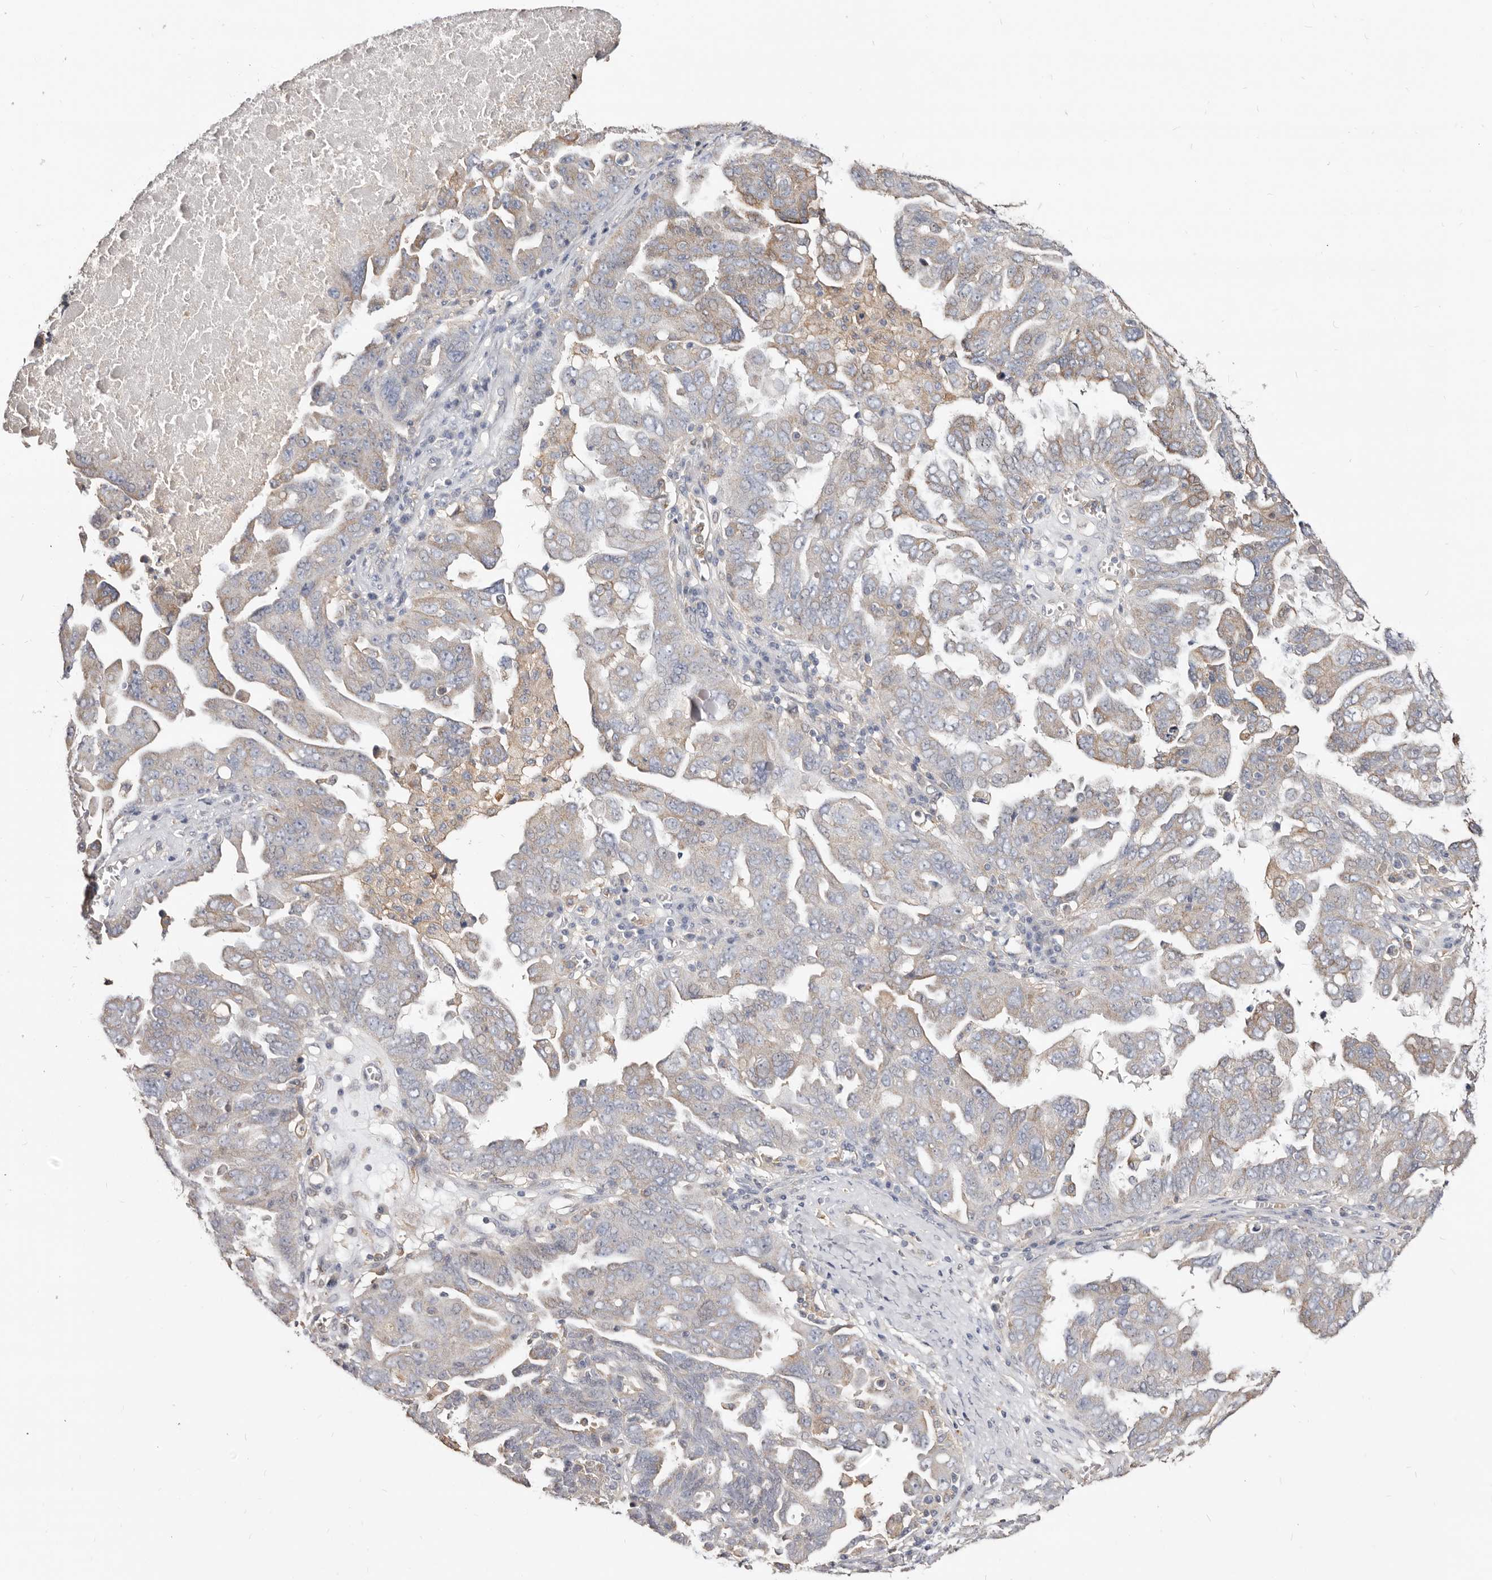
{"staining": {"intensity": "moderate", "quantity": "<25%", "location": "cytoplasmic/membranous"}, "tissue": "ovarian cancer", "cell_type": "Tumor cells", "image_type": "cancer", "snomed": [{"axis": "morphology", "description": "Carcinoma, endometroid"}, {"axis": "topography", "description": "Ovary"}], "caption": "Protein staining by IHC reveals moderate cytoplasmic/membranous staining in approximately <25% of tumor cells in ovarian cancer (endometroid carcinoma).", "gene": "LRRC25", "patient": {"sex": "female", "age": 62}}